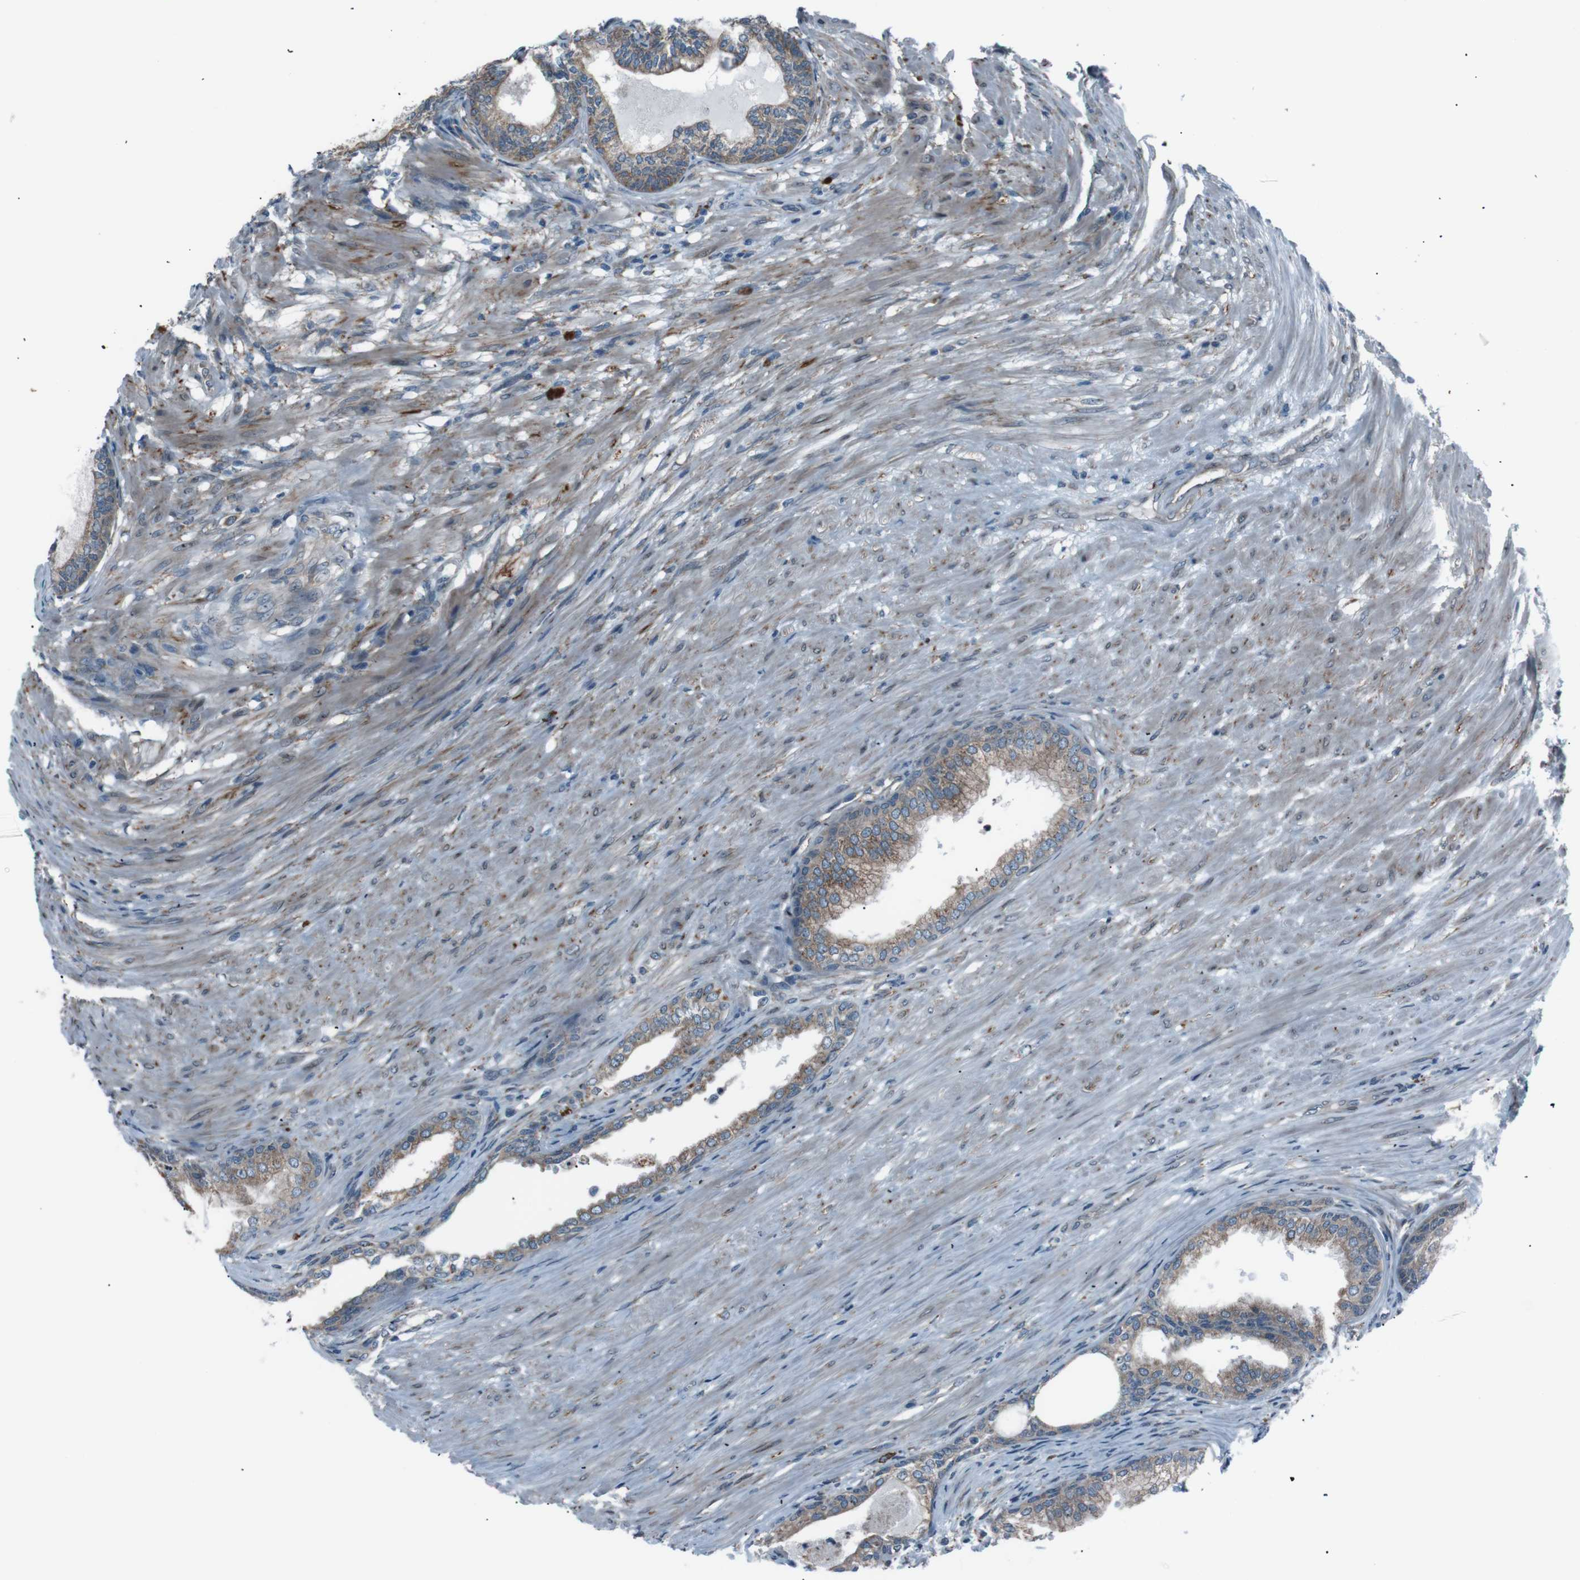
{"staining": {"intensity": "moderate", "quantity": ">75%", "location": "cytoplasmic/membranous"}, "tissue": "prostate", "cell_type": "Glandular cells", "image_type": "normal", "snomed": [{"axis": "morphology", "description": "Normal tissue, NOS"}, {"axis": "topography", "description": "Prostate"}], "caption": "High-power microscopy captured an immunohistochemistry micrograph of normal prostate, revealing moderate cytoplasmic/membranous expression in approximately >75% of glandular cells. (Brightfield microscopy of DAB IHC at high magnification).", "gene": "SIGMAR1", "patient": {"sex": "male", "age": 76}}